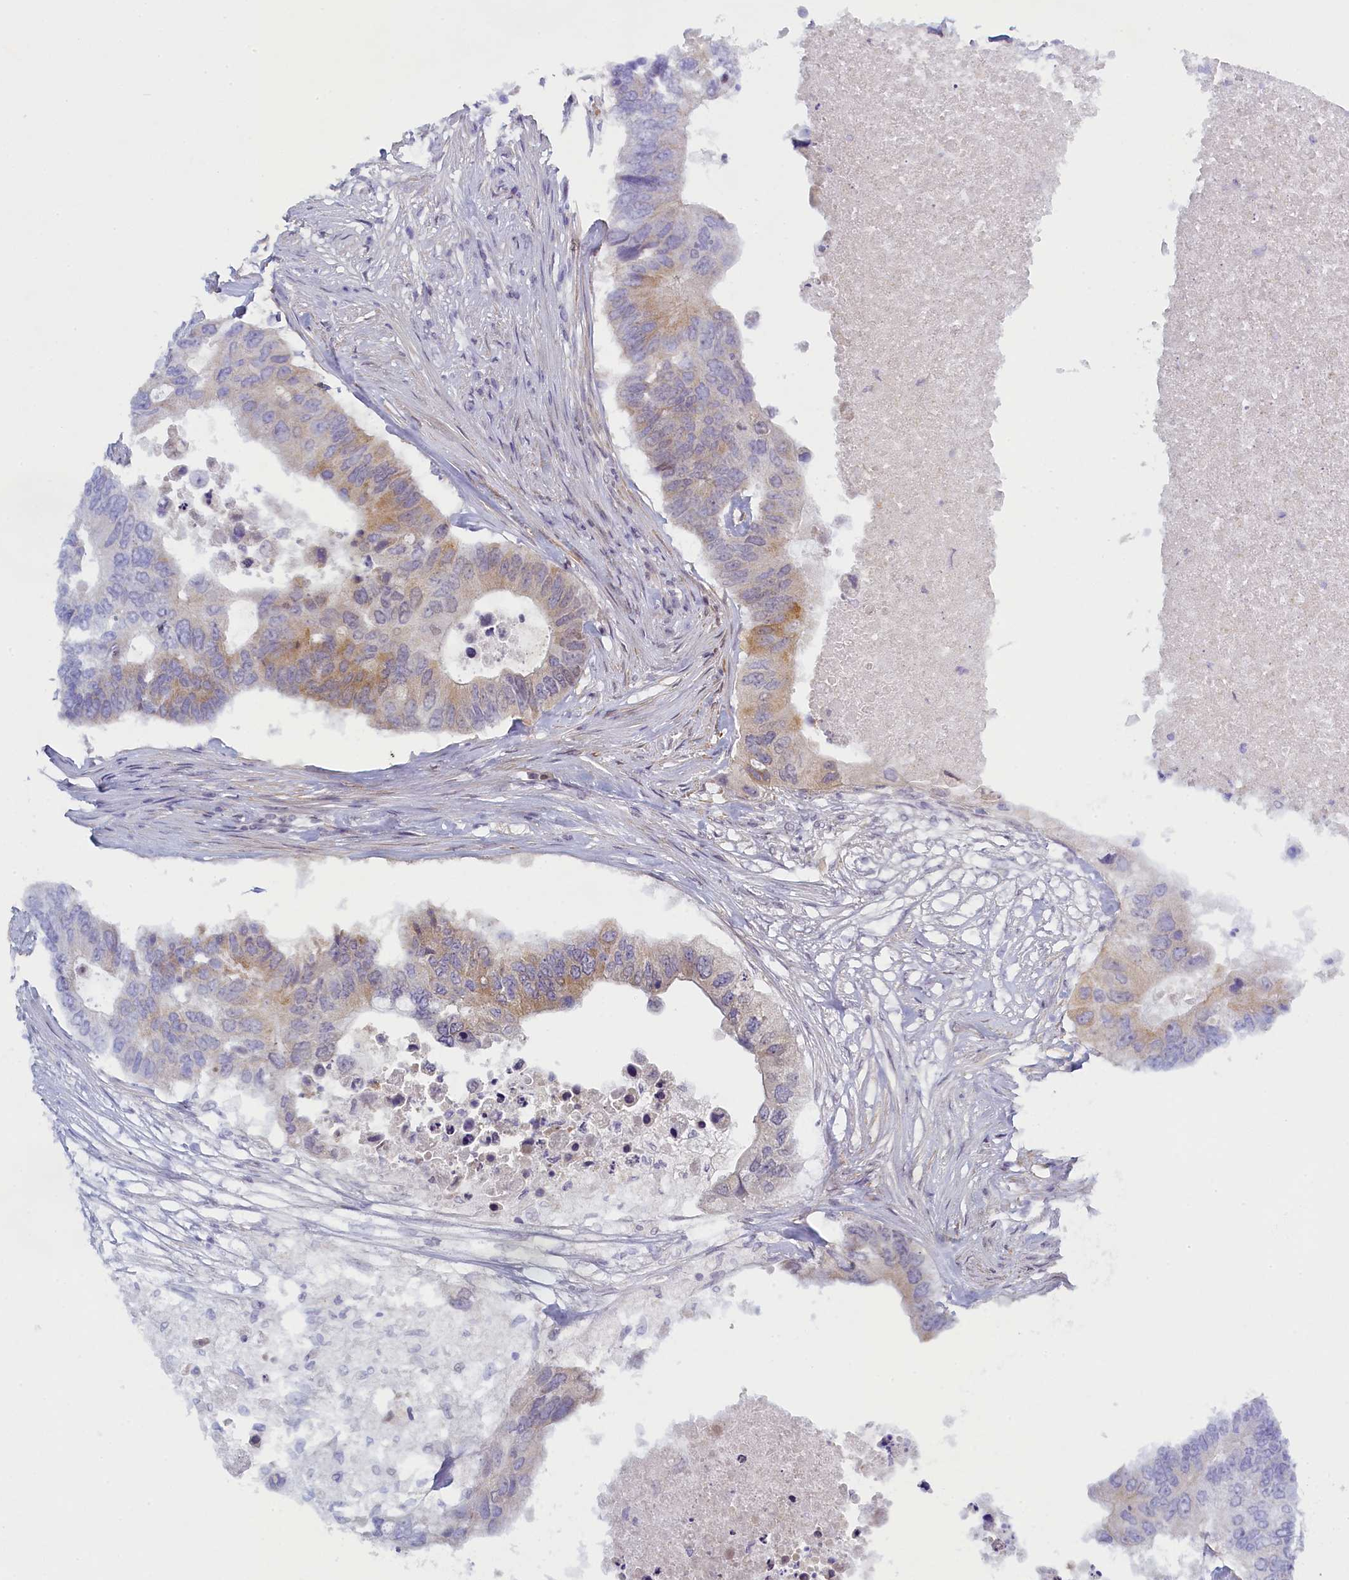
{"staining": {"intensity": "moderate", "quantity": "25%-75%", "location": "cytoplasmic/membranous"}, "tissue": "colorectal cancer", "cell_type": "Tumor cells", "image_type": "cancer", "snomed": [{"axis": "morphology", "description": "Adenocarcinoma, NOS"}, {"axis": "topography", "description": "Colon"}], "caption": "Colorectal adenocarcinoma was stained to show a protein in brown. There is medium levels of moderate cytoplasmic/membranous staining in approximately 25%-75% of tumor cells. (DAB (3,3'-diaminobenzidine) = brown stain, brightfield microscopy at high magnification).", "gene": "DIXDC1", "patient": {"sex": "male", "age": 71}}